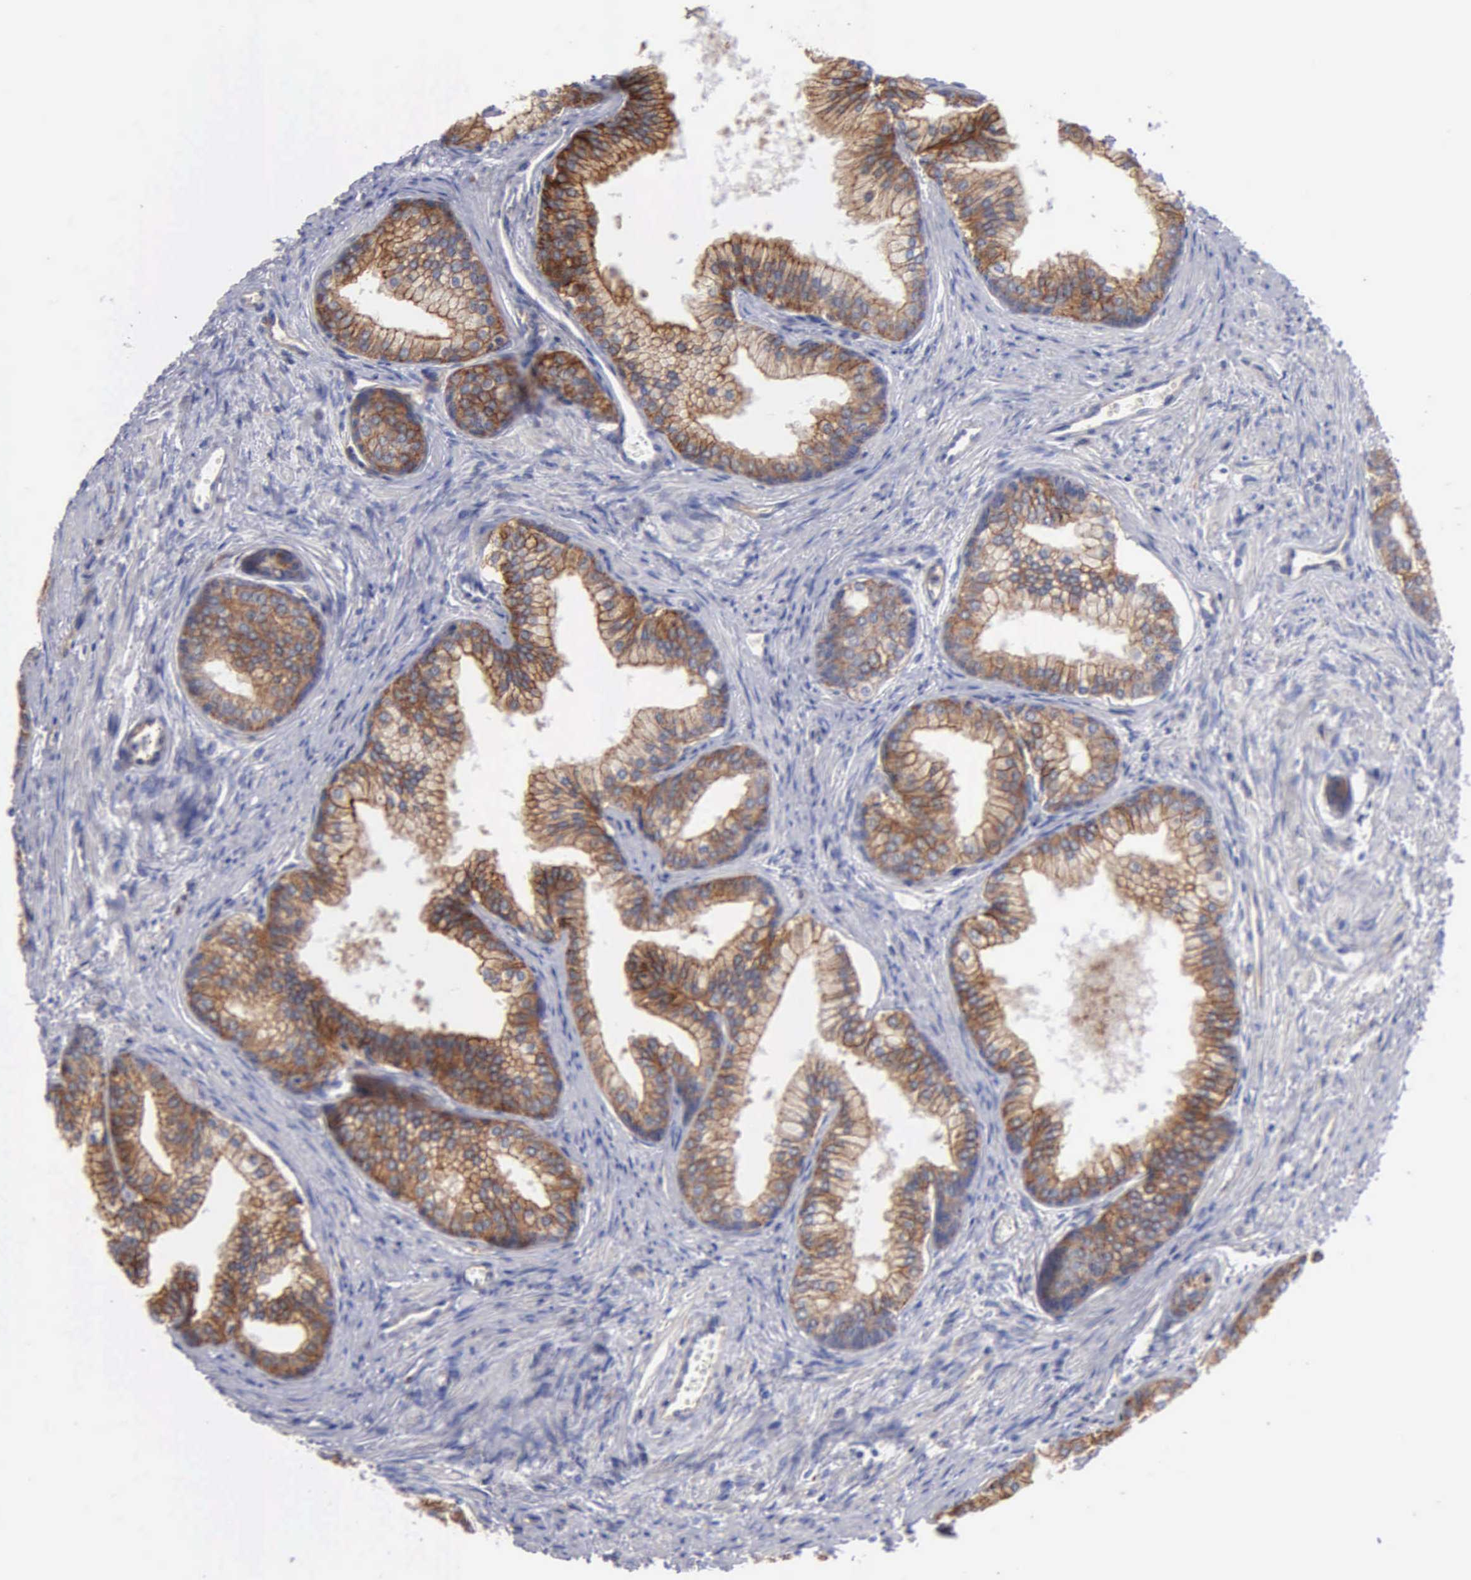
{"staining": {"intensity": "strong", "quantity": ">75%", "location": "cytoplasmic/membranous"}, "tissue": "prostate", "cell_type": "Glandular cells", "image_type": "normal", "snomed": [{"axis": "morphology", "description": "Normal tissue, NOS"}, {"axis": "topography", "description": "Prostate"}], "caption": "A brown stain shows strong cytoplasmic/membranous positivity of a protein in glandular cells of unremarkable prostate. The staining was performed using DAB (3,3'-diaminobenzidine) to visualize the protein expression in brown, while the nuclei were stained in blue with hematoxylin (Magnification: 20x).", "gene": "PTGS2", "patient": {"sex": "male", "age": 68}}